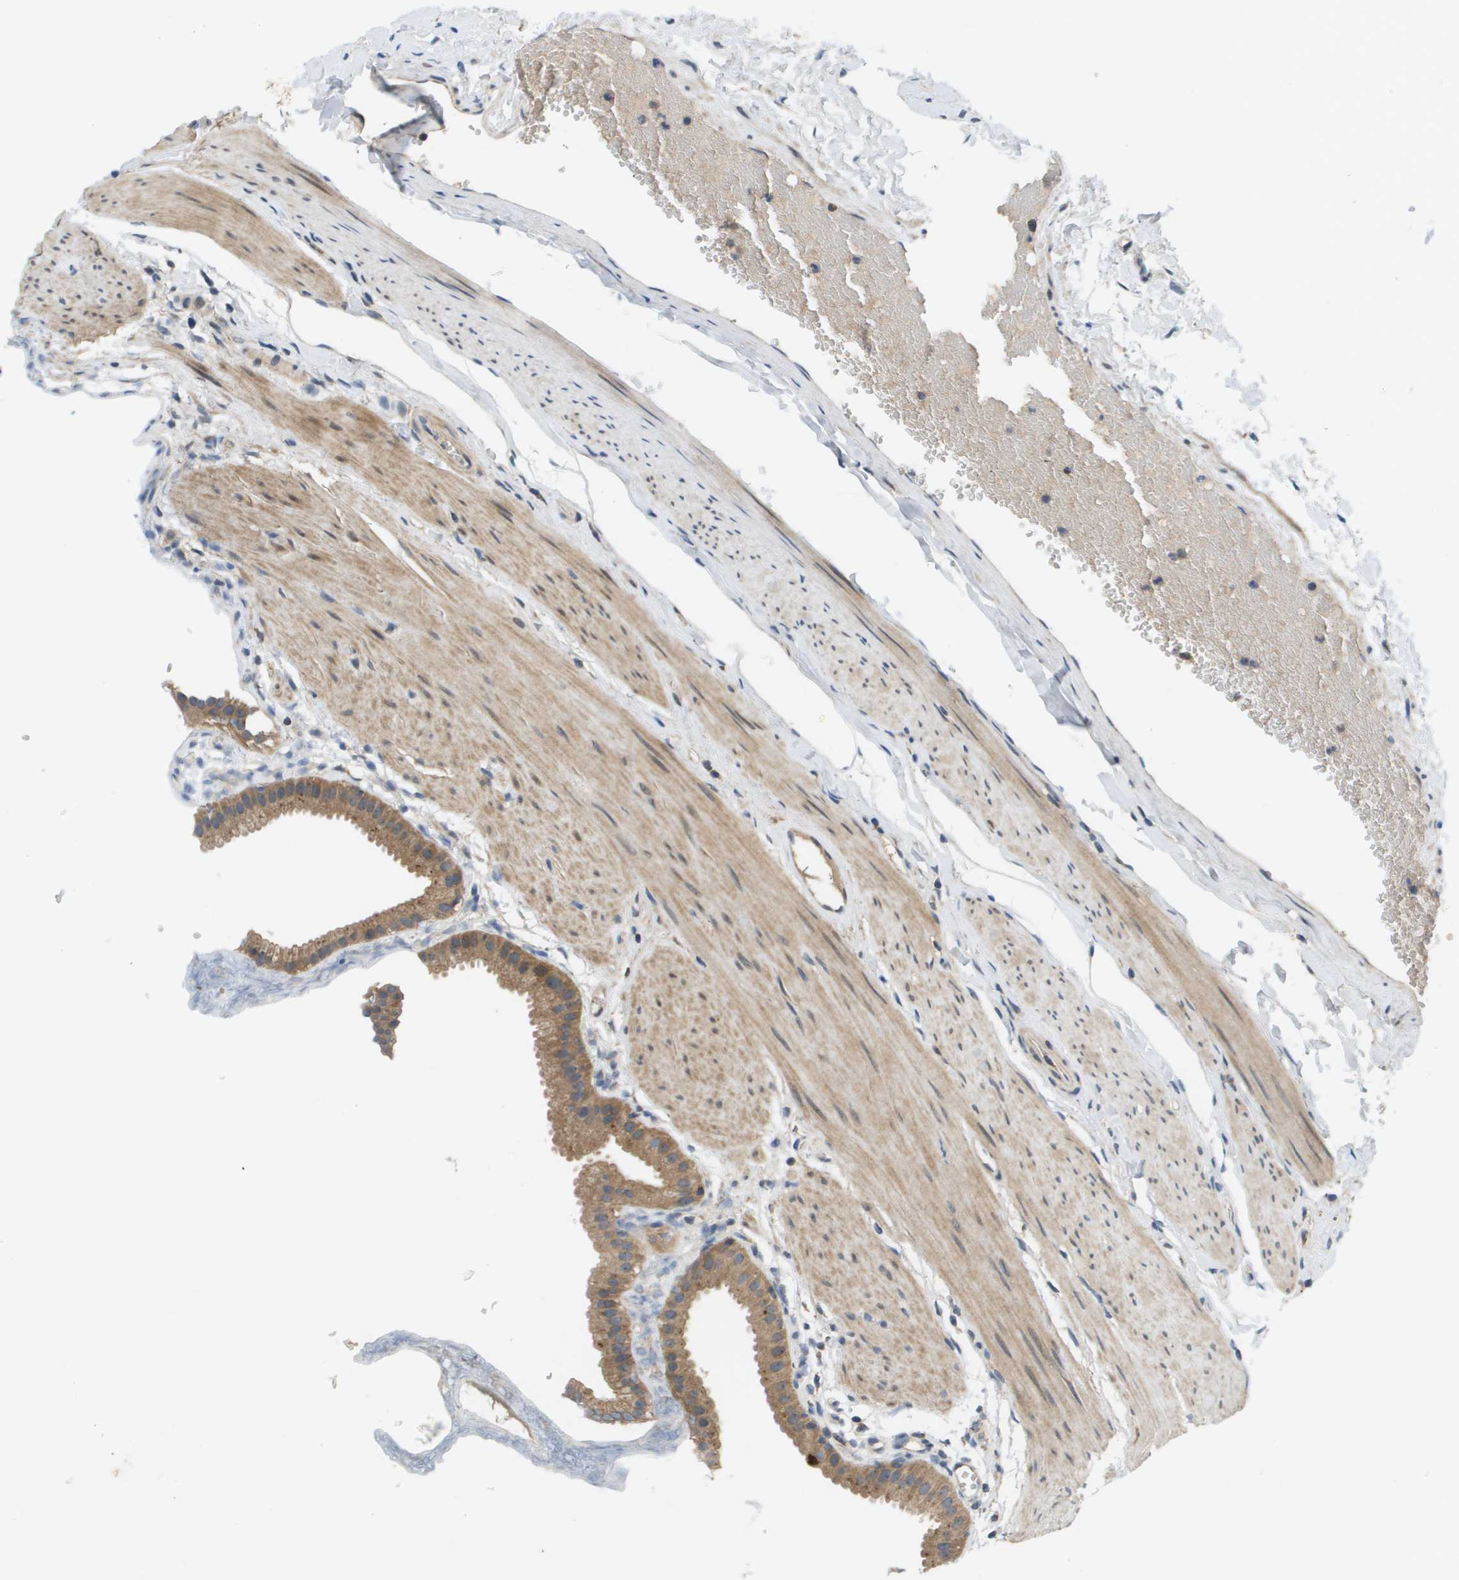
{"staining": {"intensity": "moderate", "quantity": ">75%", "location": "cytoplasmic/membranous"}, "tissue": "gallbladder", "cell_type": "Glandular cells", "image_type": "normal", "snomed": [{"axis": "morphology", "description": "Normal tissue, NOS"}, {"axis": "topography", "description": "Gallbladder"}], "caption": "The photomicrograph displays immunohistochemical staining of benign gallbladder. There is moderate cytoplasmic/membranous positivity is seen in approximately >75% of glandular cells.", "gene": "SLC25A20", "patient": {"sex": "female", "age": 64}}